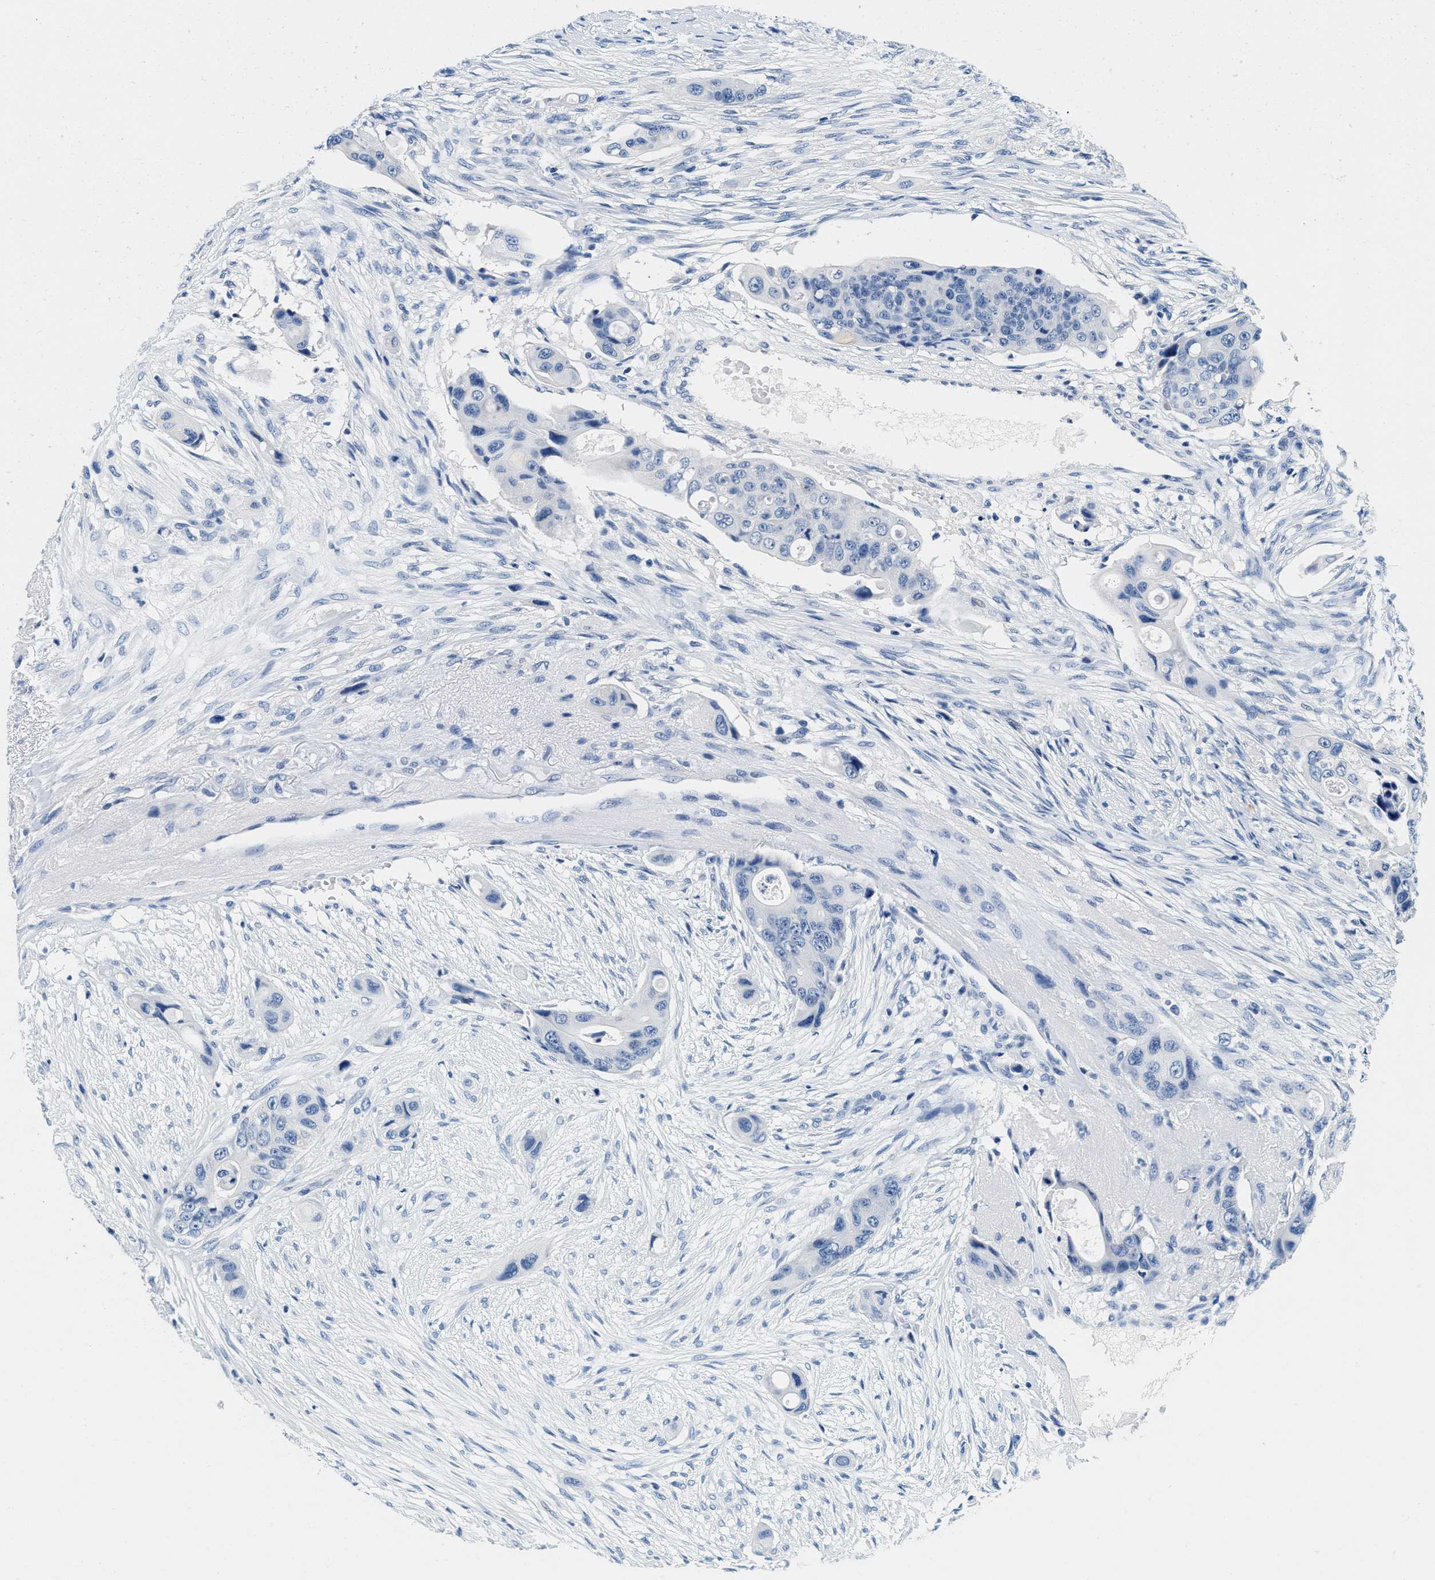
{"staining": {"intensity": "negative", "quantity": "none", "location": "none"}, "tissue": "colorectal cancer", "cell_type": "Tumor cells", "image_type": "cancer", "snomed": [{"axis": "morphology", "description": "Adenocarcinoma, NOS"}, {"axis": "topography", "description": "Colon"}], "caption": "This is a histopathology image of IHC staining of colorectal adenocarcinoma, which shows no expression in tumor cells. (Brightfield microscopy of DAB (3,3'-diaminobenzidine) immunohistochemistry at high magnification).", "gene": "GSTM3", "patient": {"sex": "female", "age": 57}}